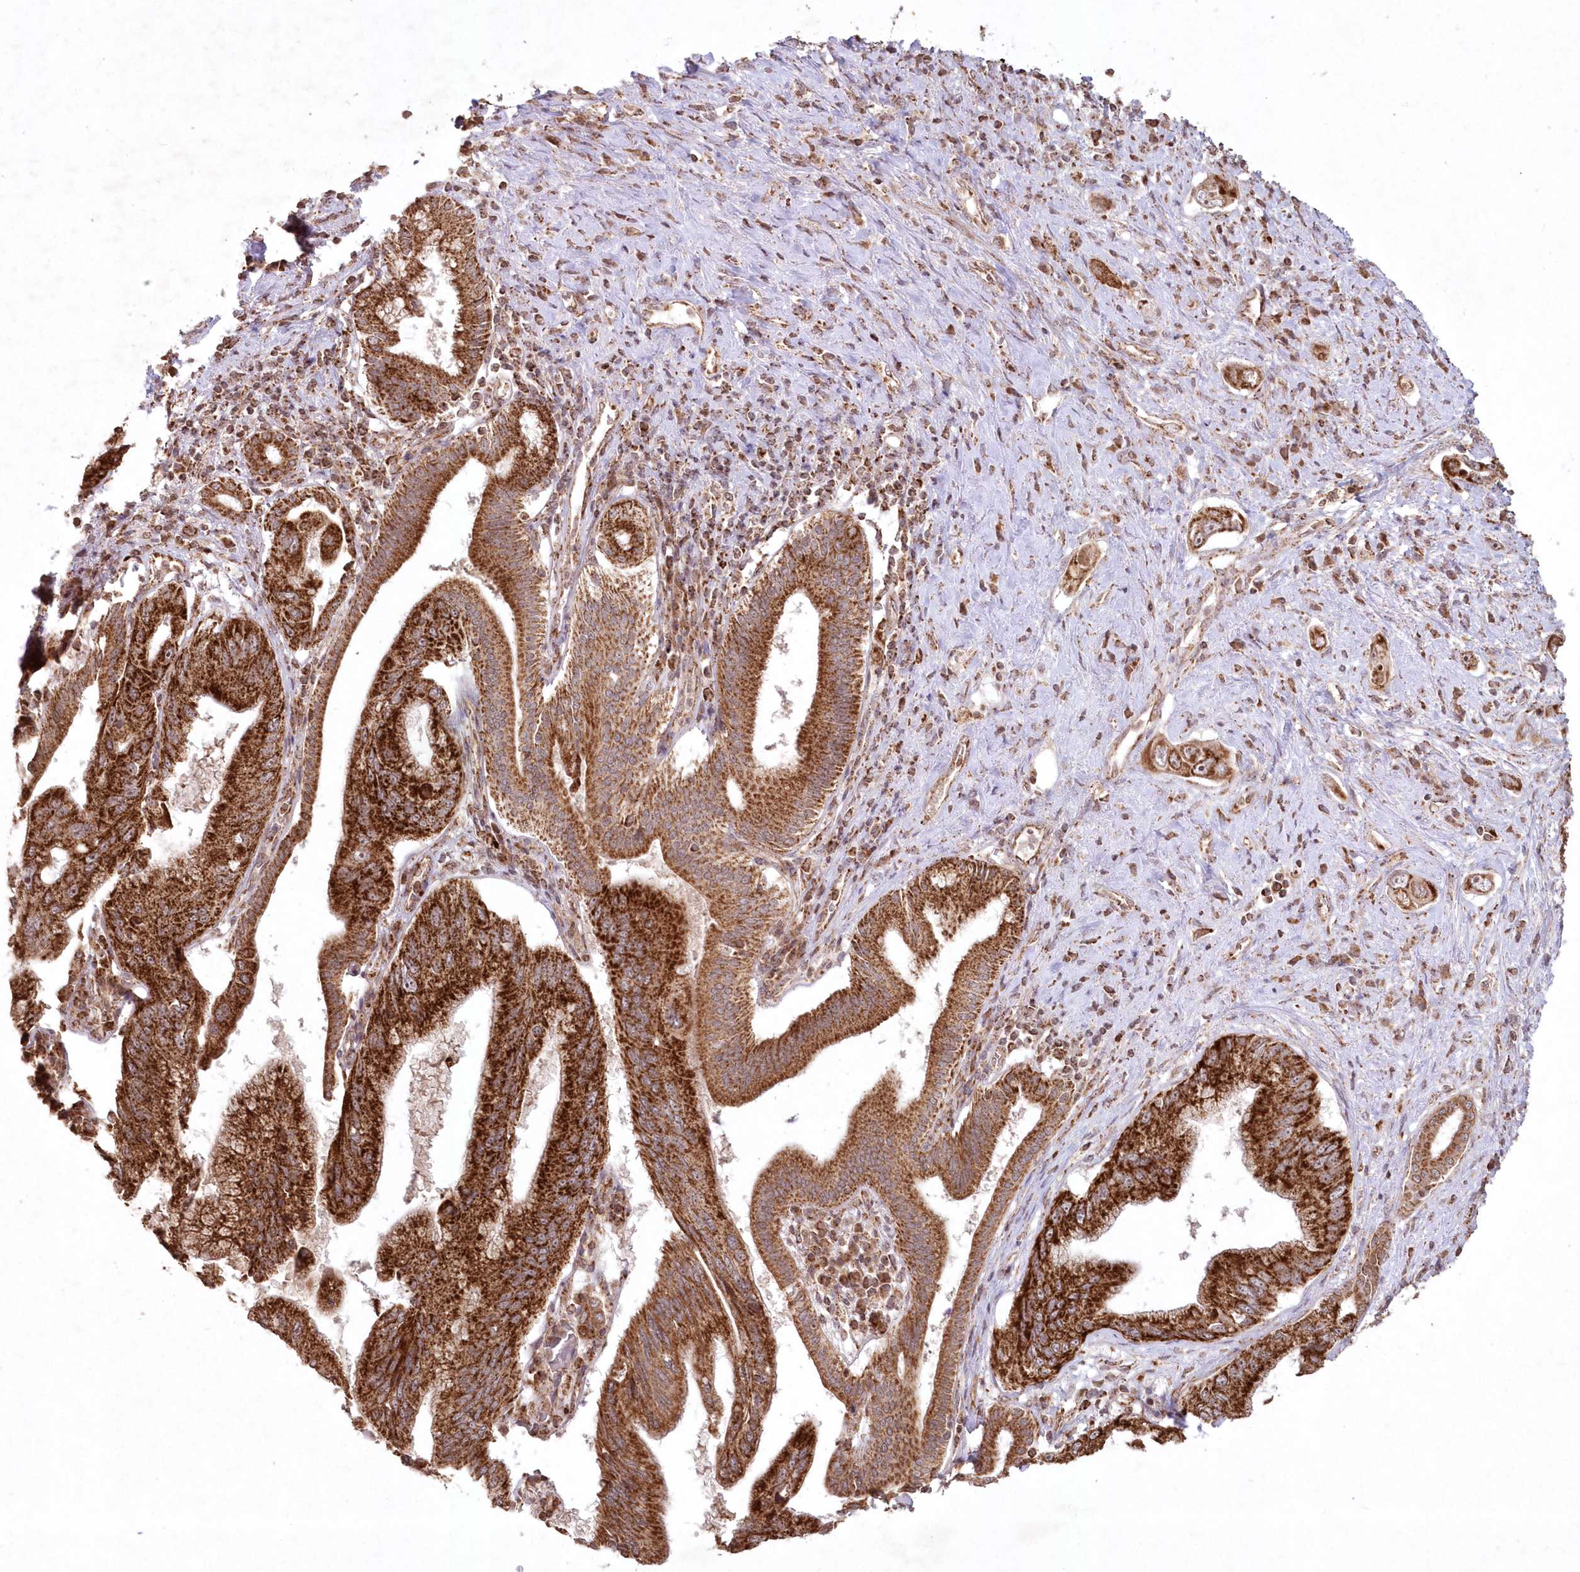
{"staining": {"intensity": "strong", "quantity": ">75%", "location": "cytoplasmic/membranous"}, "tissue": "pancreatic cancer", "cell_type": "Tumor cells", "image_type": "cancer", "snomed": [{"axis": "morphology", "description": "Inflammation, NOS"}, {"axis": "morphology", "description": "Adenocarcinoma, NOS"}, {"axis": "topography", "description": "Pancreas"}], "caption": "Immunohistochemical staining of human adenocarcinoma (pancreatic) displays strong cytoplasmic/membranous protein staining in about >75% of tumor cells.", "gene": "LRPPRC", "patient": {"sex": "female", "age": 56}}